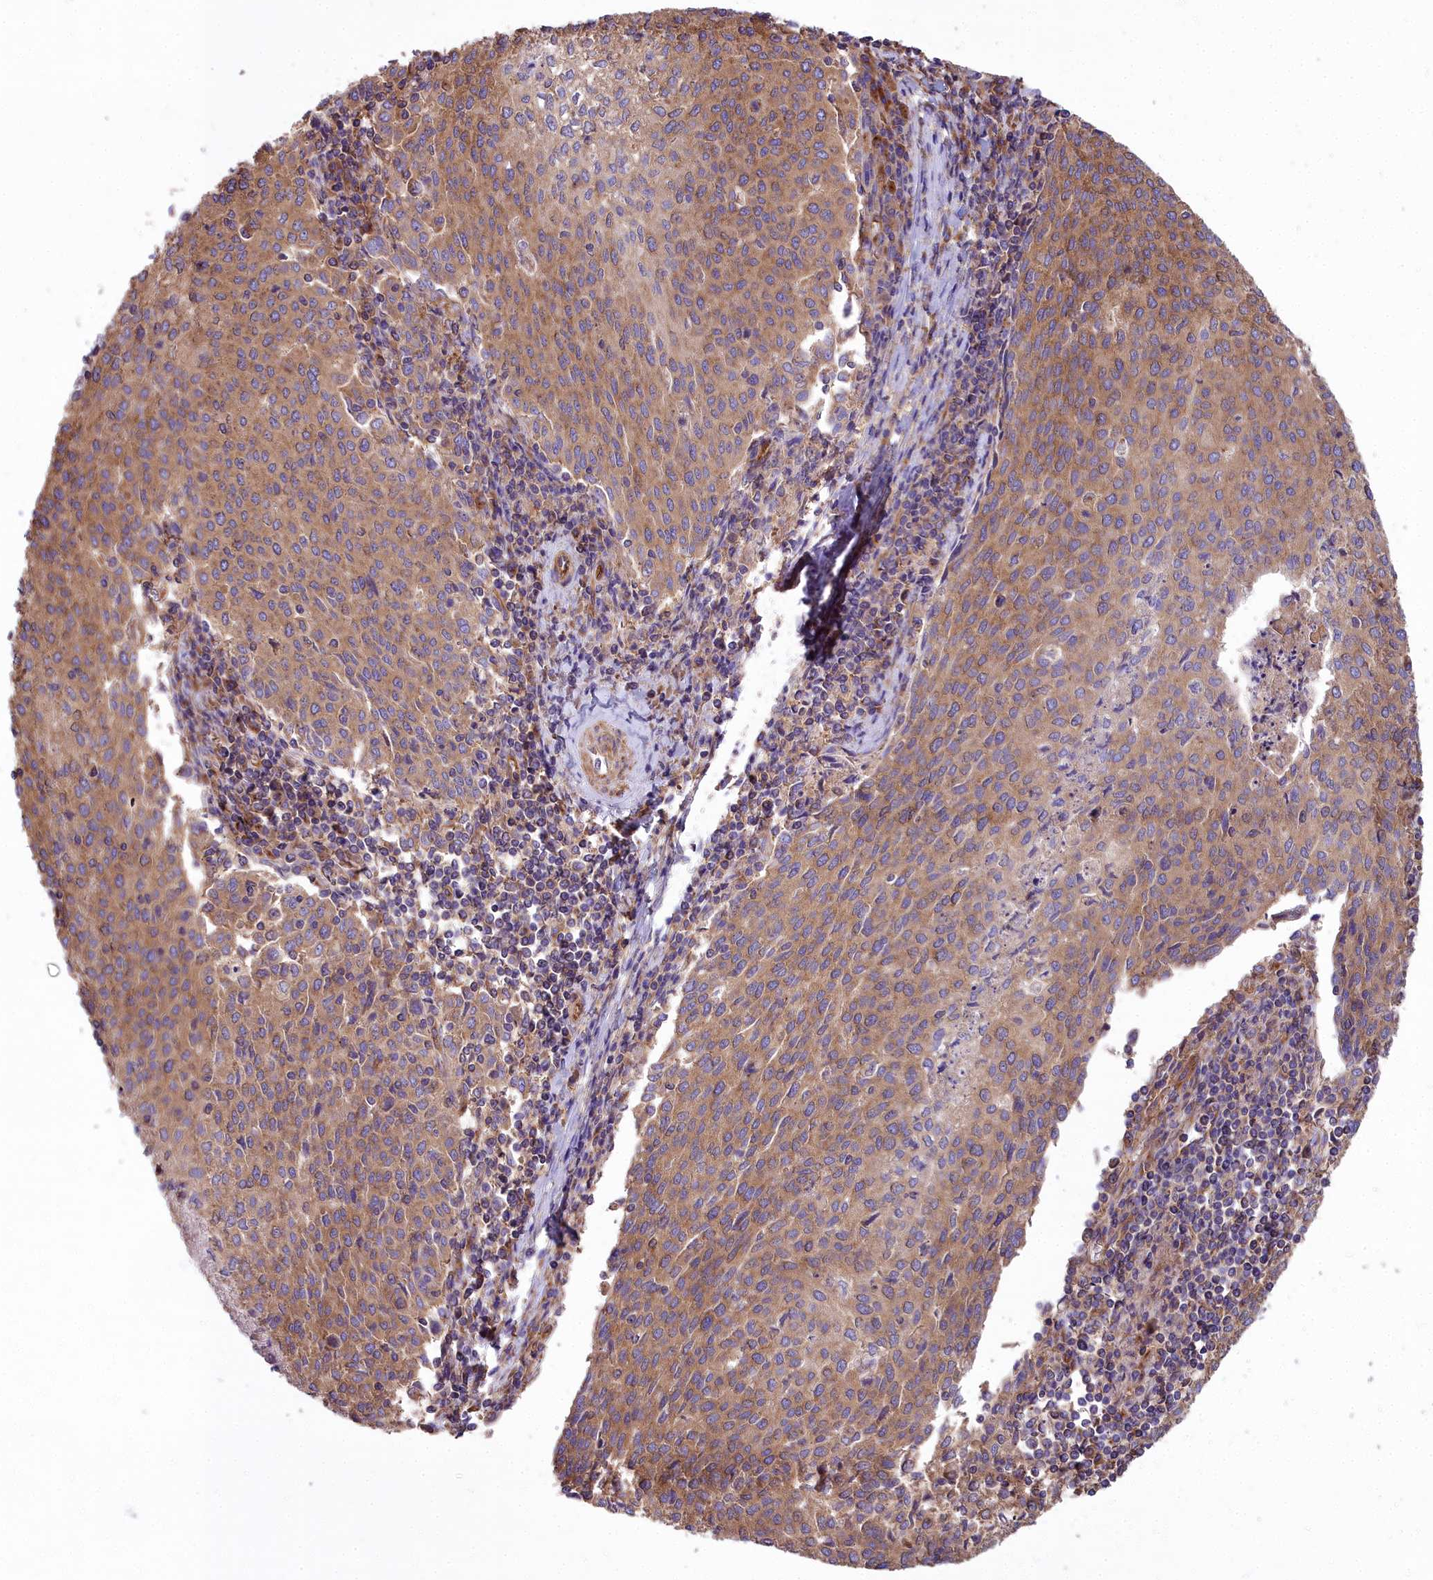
{"staining": {"intensity": "moderate", "quantity": ">75%", "location": "cytoplasmic/membranous"}, "tissue": "cervical cancer", "cell_type": "Tumor cells", "image_type": "cancer", "snomed": [{"axis": "morphology", "description": "Squamous cell carcinoma, NOS"}, {"axis": "topography", "description": "Cervix"}], "caption": "Immunohistochemistry (IHC) (DAB (3,3'-diaminobenzidine)) staining of cervical squamous cell carcinoma exhibits moderate cytoplasmic/membranous protein staining in approximately >75% of tumor cells.", "gene": "DCTN3", "patient": {"sex": "female", "age": 46}}